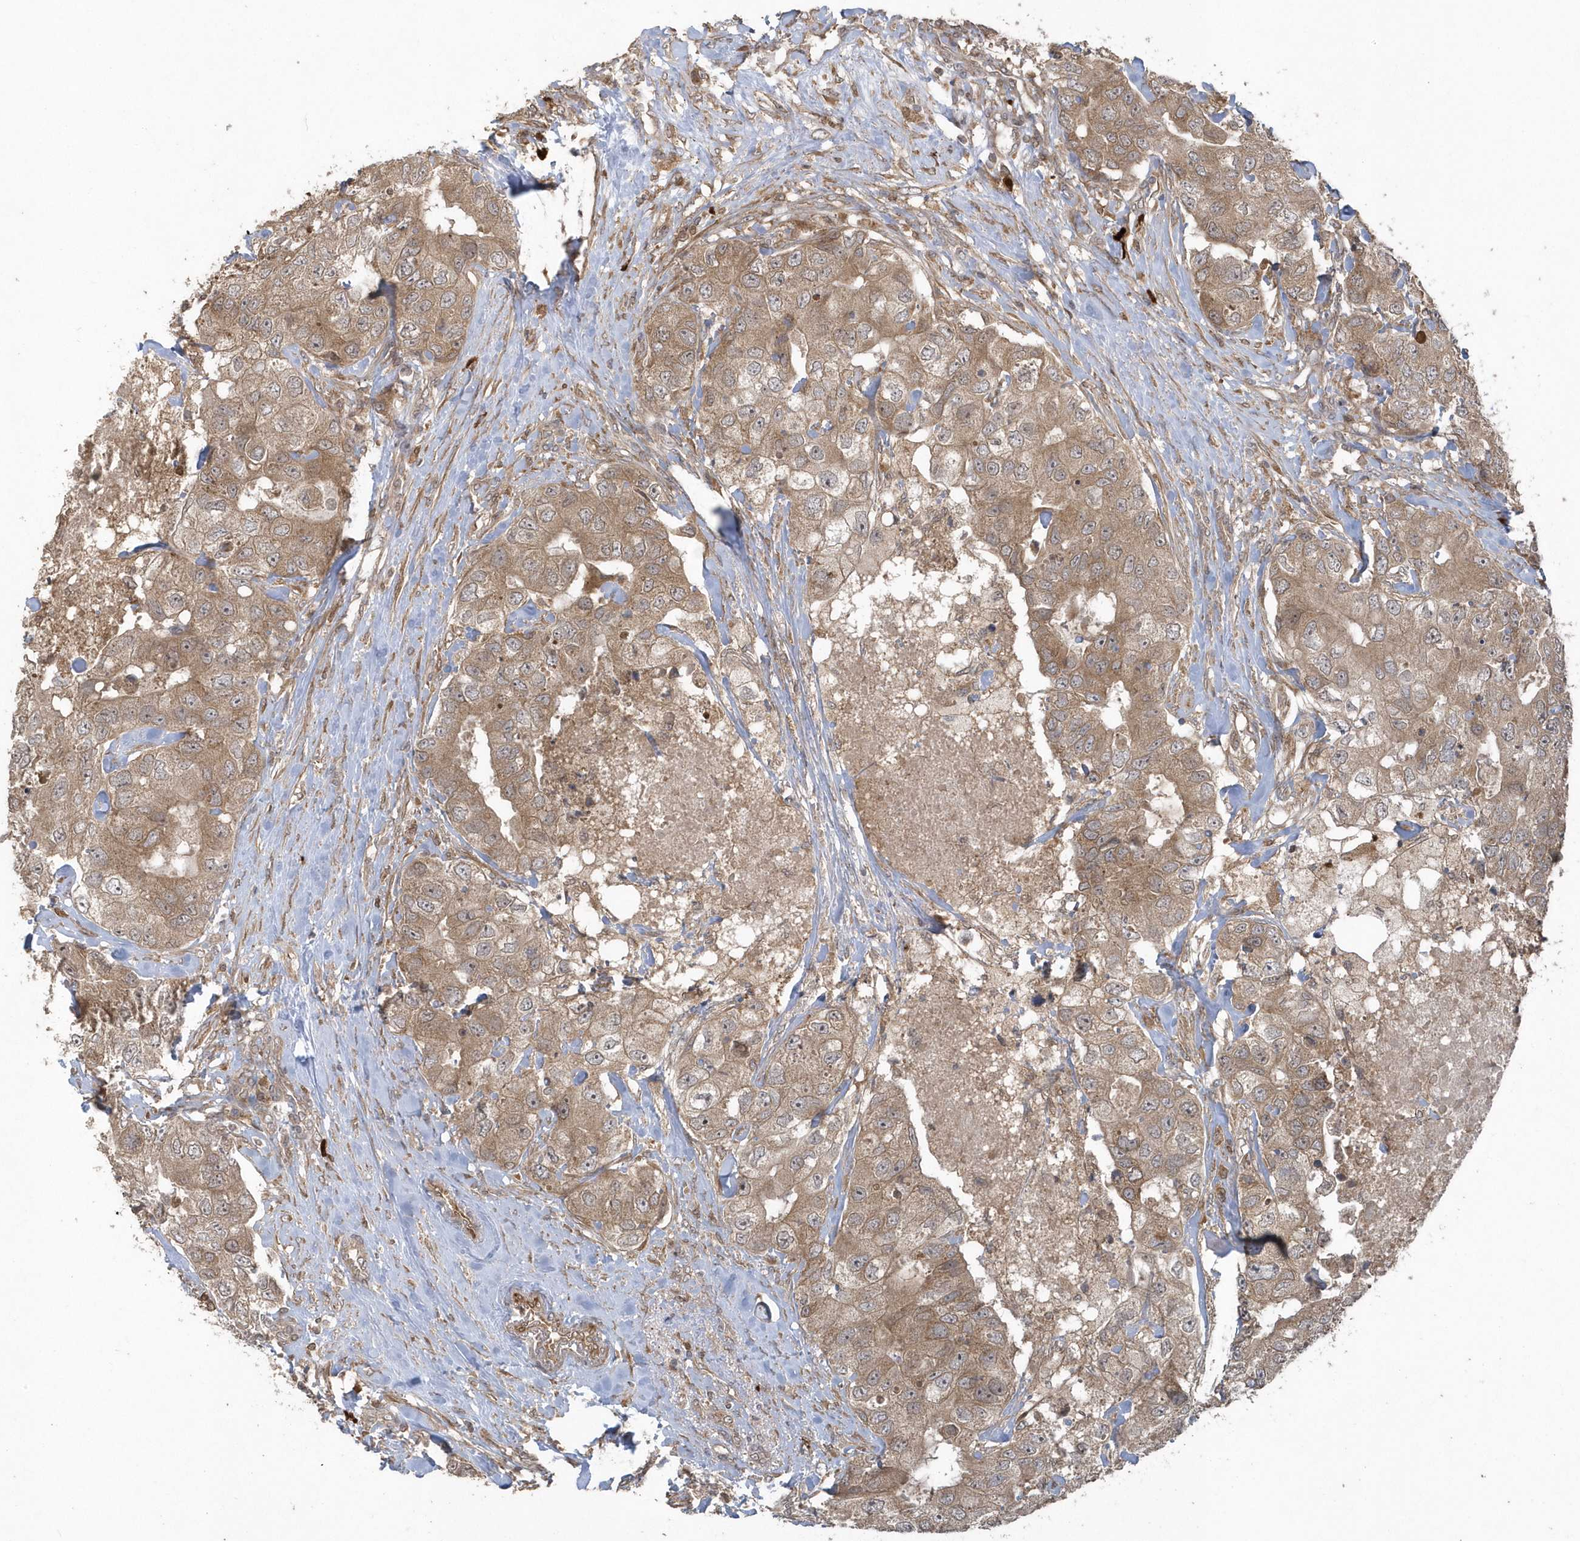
{"staining": {"intensity": "moderate", "quantity": ">75%", "location": "cytoplasmic/membranous"}, "tissue": "breast cancer", "cell_type": "Tumor cells", "image_type": "cancer", "snomed": [{"axis": "morphology", "description": "Duct carcinoma"}, {"axis": "topography", "description": "Breast"}], "caption": "Protein expression analysis of breast cancer displays moderate cytoplasmic/membranous staining in about >75% of tumor cells. (Stains: DAB in brown, nuclei in blue, Microscopy: brightfield microscopy at high magnification).", "gene": "HERPUD1", "patient": {"sex": "female", "age": 62}}